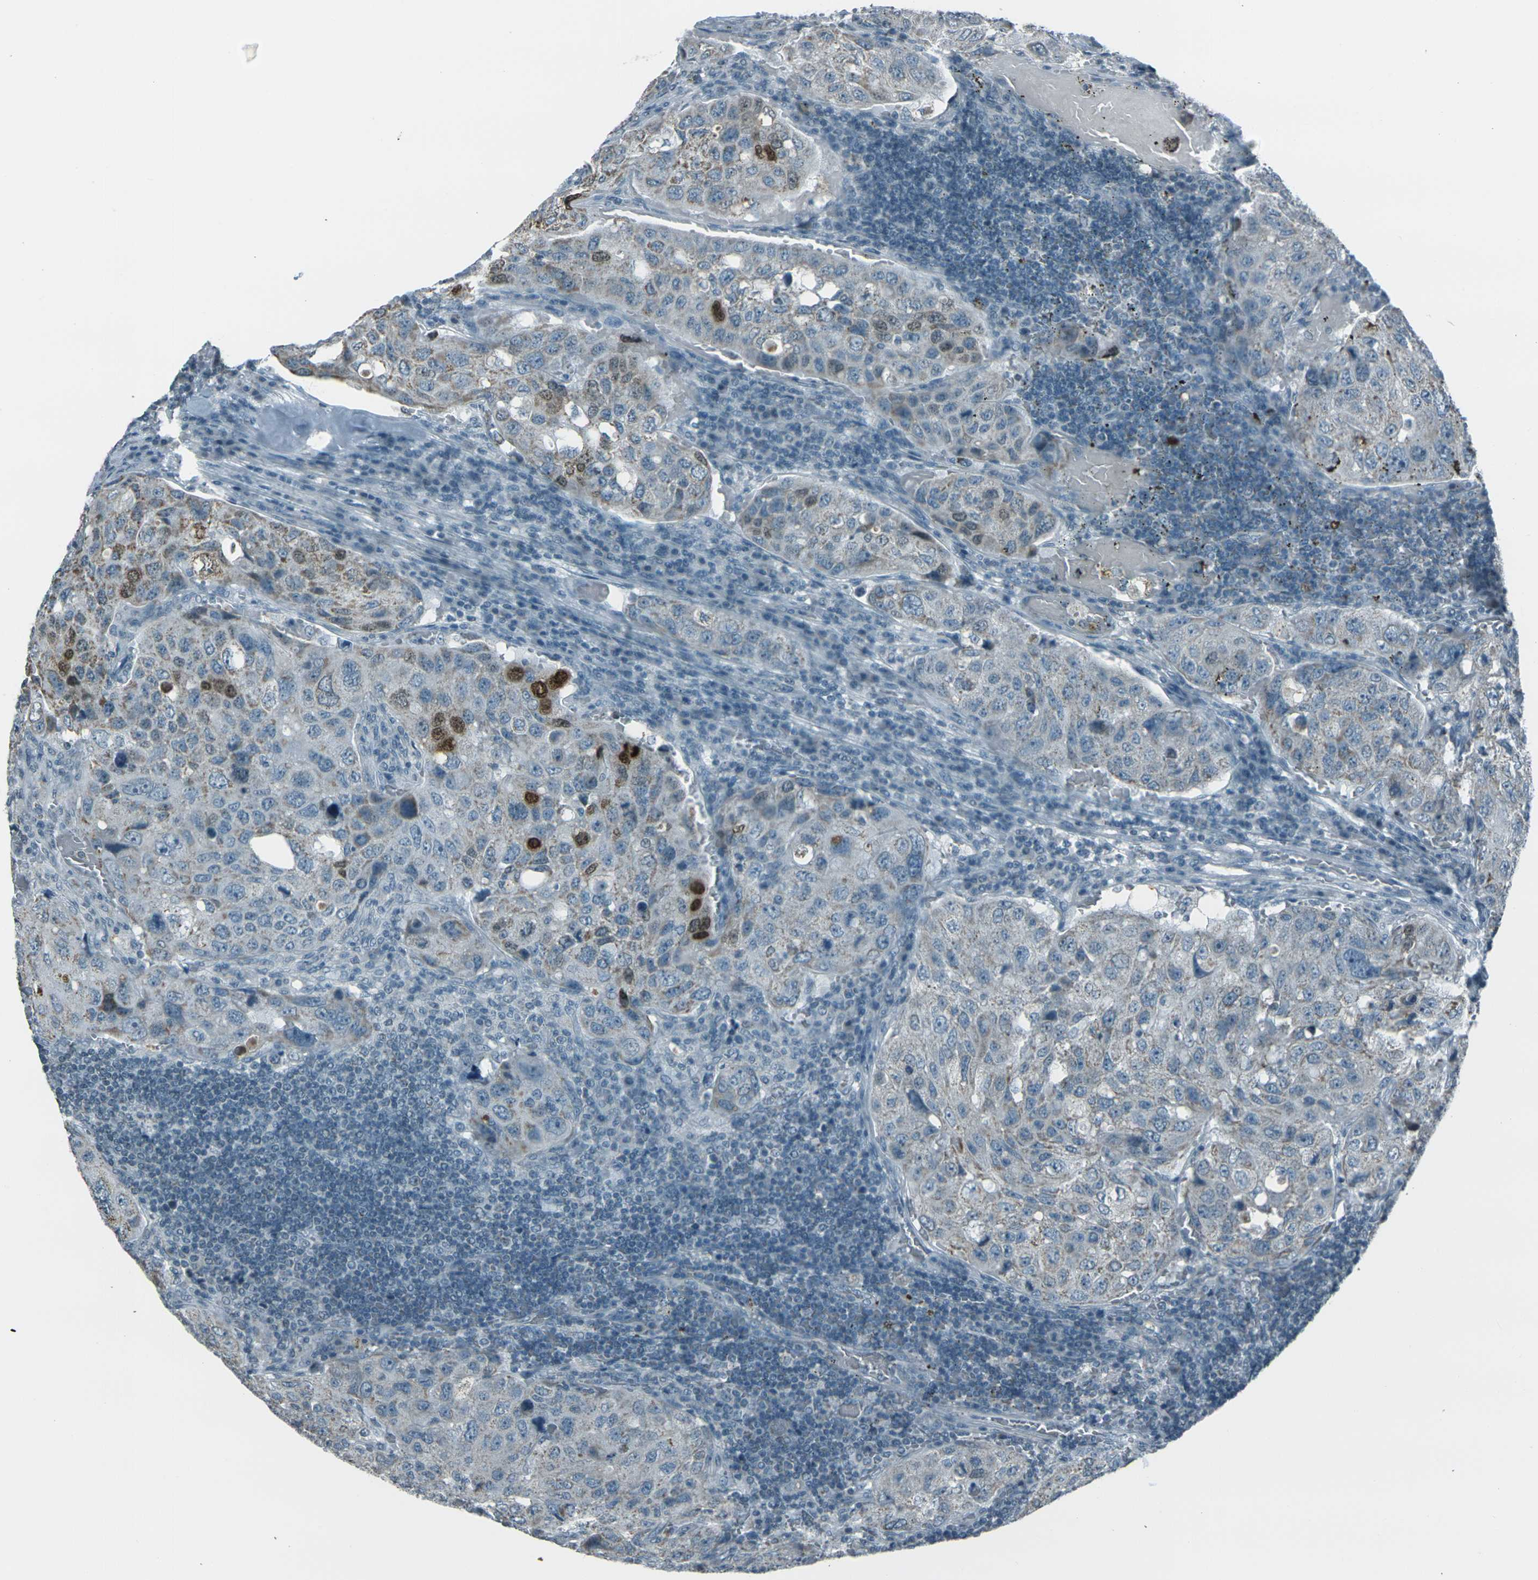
{"staining": {"intensity": "strong", "quantity": "<25%", "location": "nuclear"}, "tissue": "urothelial cancer", "cell_type": "Tumor cells", "image_type": "cancer", "snomed": [{"axis": "morphology", "description": "Urothelial carcinoma, High grade"}, {"axis": "topography", "description": "Lymph node"}, {"axis": "topography", "description": "Urinary bladder"}], "caption": "Approximately <25% of tumor cells in human urothelial carcinoma (high-grade) show strong nuclear protein expression as visualized by brown immunohistochemical staining.", "gene": "H2BC1", "patient": {"sex": "male", "age": 51}}